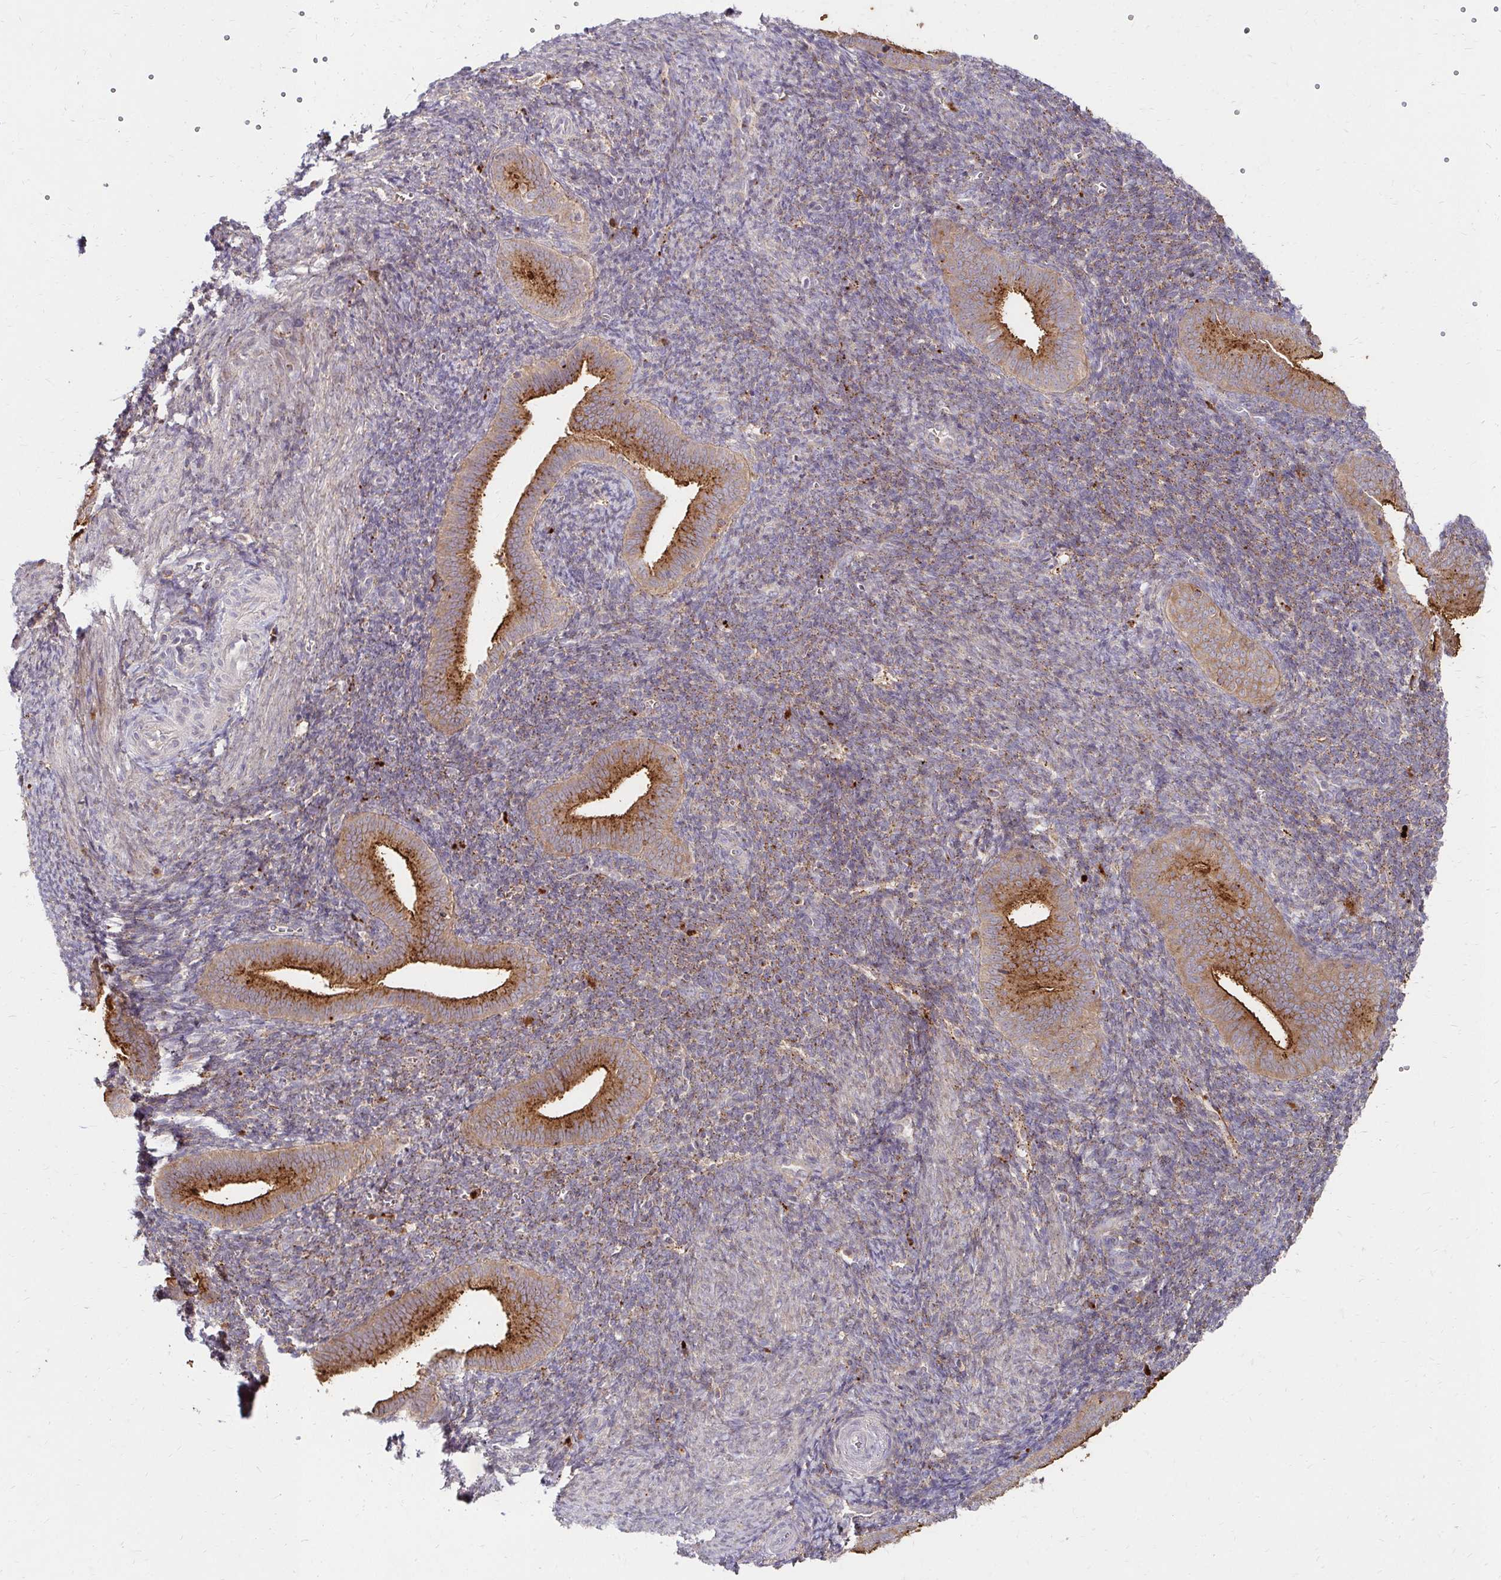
{"staining": {"intensity": "weak", "quantity": "25%-75%", "location": "cytoplasmic/membranous"}, "tissue": "endometrium", "cell_type": "Cells in endometrial stroma", "image_type": "normal", "snomed": [{"axis": "morphology", "description": "Normal tissue, NOS"}, {"axis": "topography", "description": "Endometrium"}], "caption": "There is low levels of weak cytoplasmic/membranous expression in cells in endometrial stroma of unremarkable endometrium, as demonstrated by immunohistochemical staining (brown color).", "gene": "IDUA", "patient": {"sex": "female", "age": 25}}